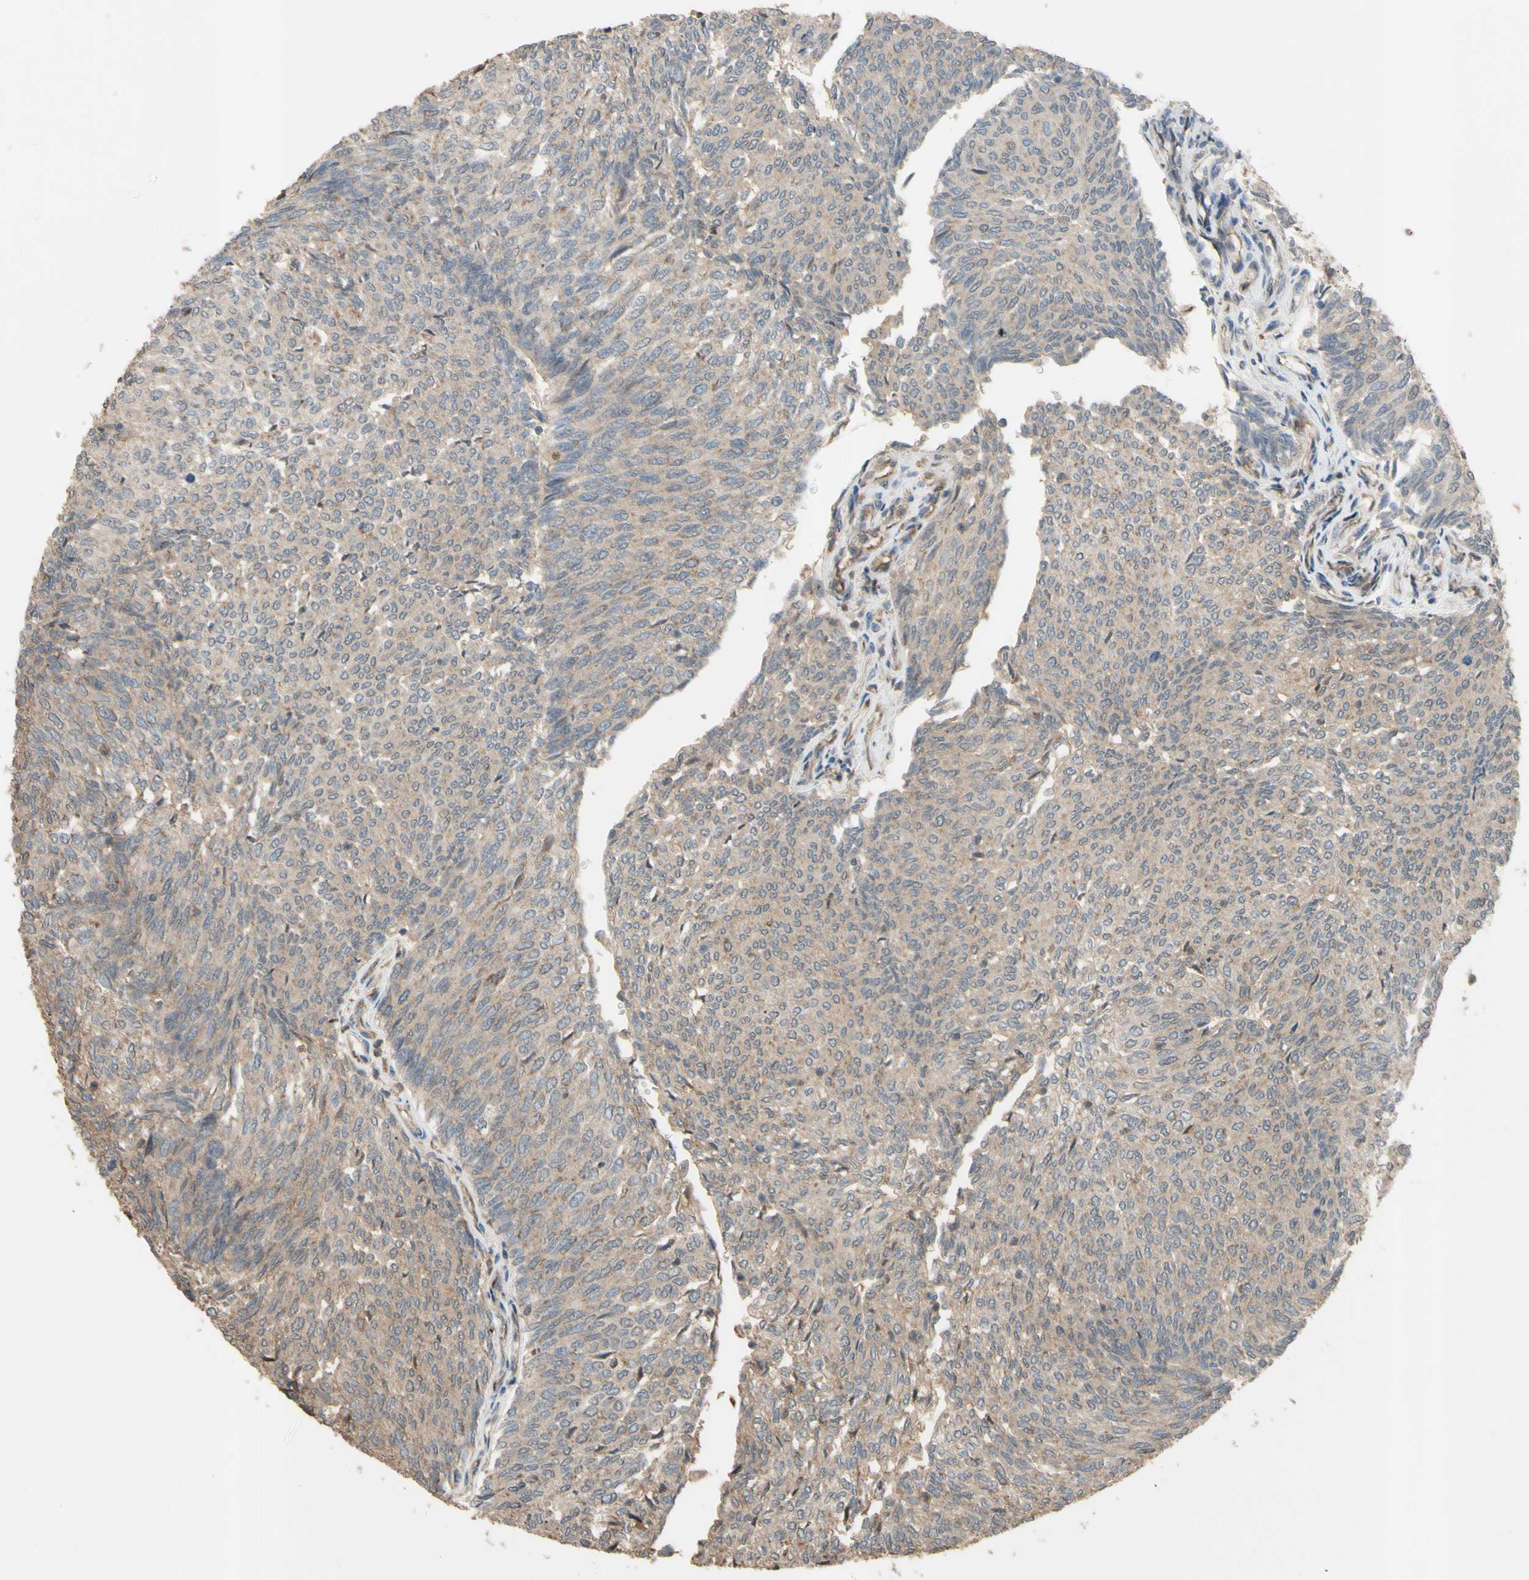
{"staining": {"intensity": "weak", "quantity": ">75%", "location": "cytoplasmic/membranous"}, "tissue": "urothelial cancer", "cell_type": "Tumor cells", "image_type": "cancer", "snomed": [{"axis": "morphology", "description": "Urothelial carcinoma, Low grade"}, {"axis": "topography", "description": "Urinary bladder"}], "caption": "A low amount of weak cytoplasmic/membranous expression is seen in approximately >75% of tumor cells in low-grade urothelial carcinoma tissue.", "gene": "SHROOM4", "patient": {"sex": "female", "age": 79}}